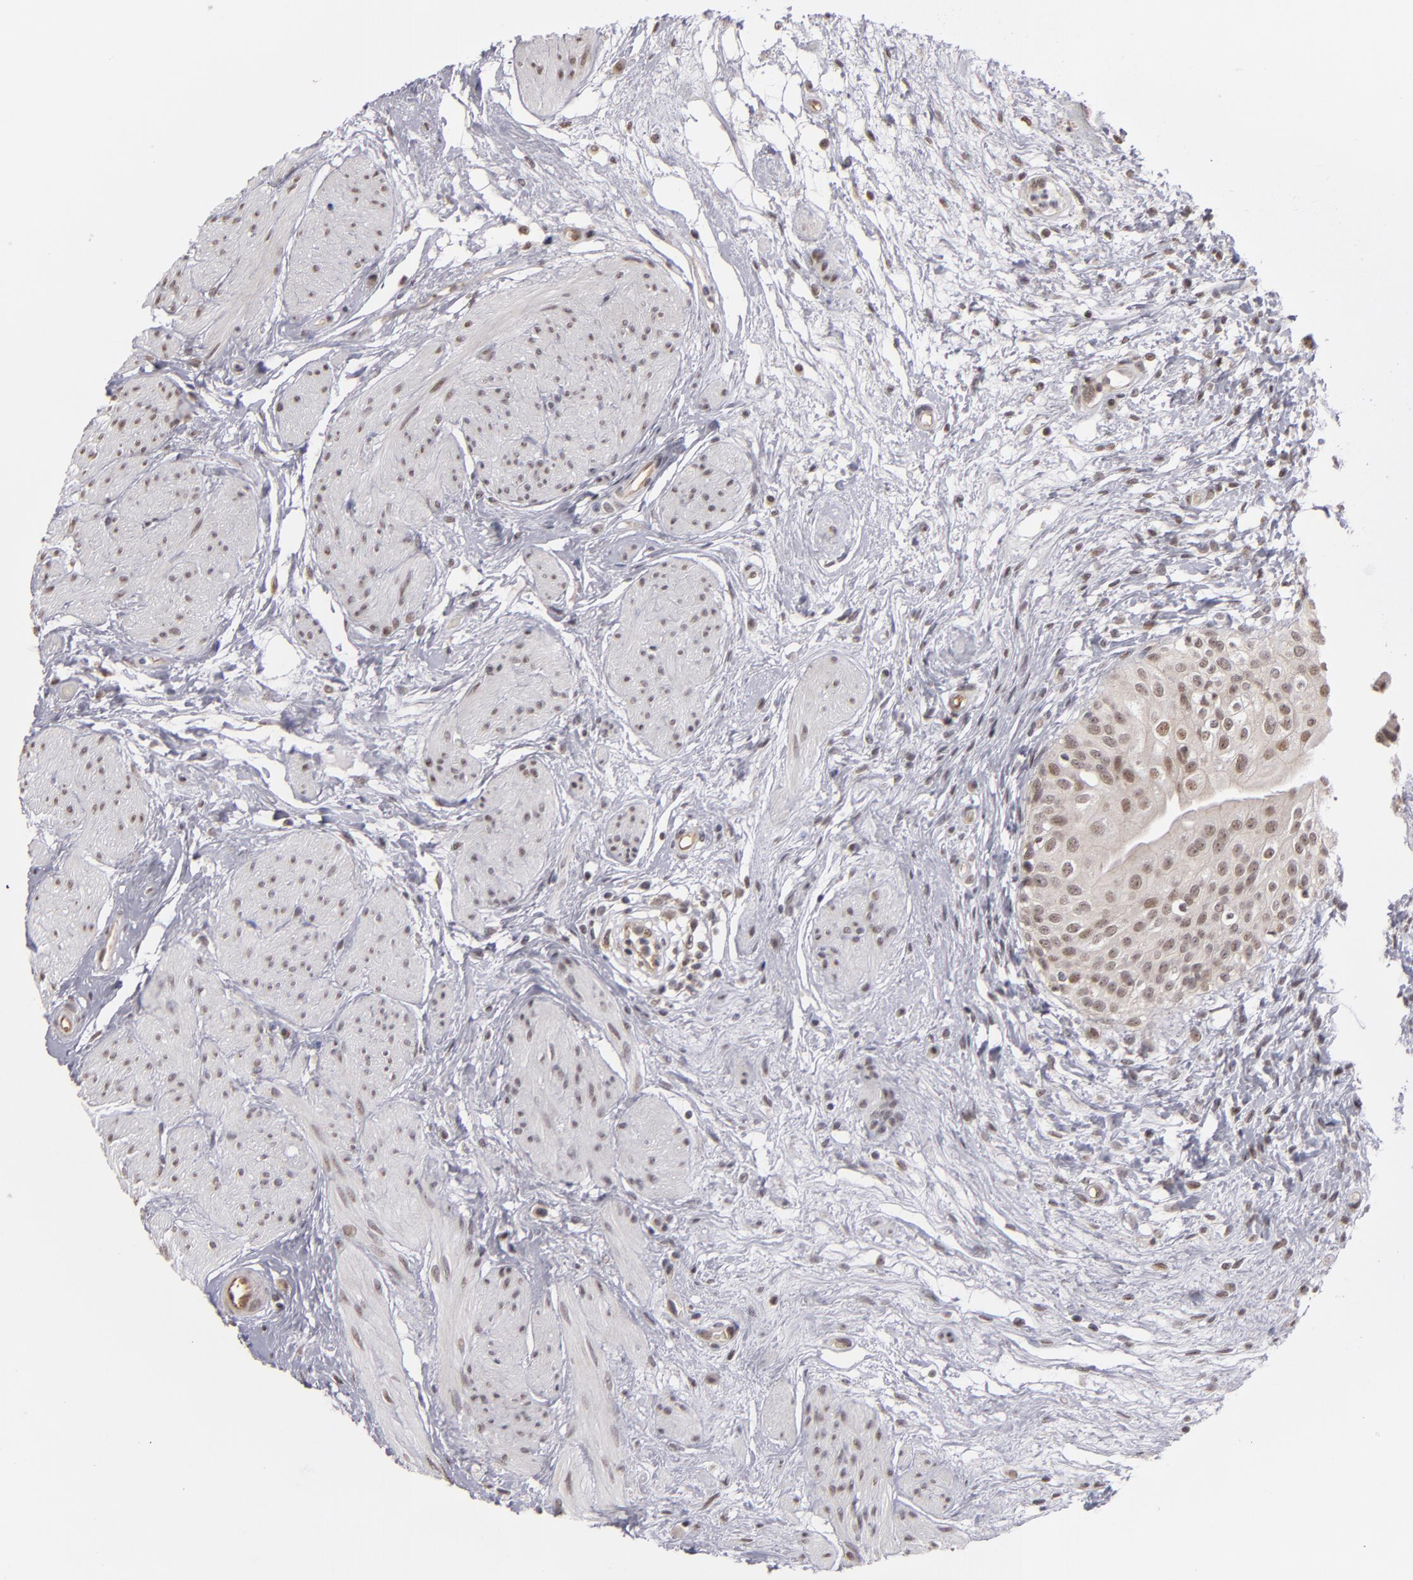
{"staining": {"intensity": "moderate", "quantity": ">75%", "location": "cytoplasmic/membranous,nuclear"}, "tissue": "urinary bladder", "cell_type": "Urothelial cells", "image_type": "normal", "snomed": [{"axis": "morphology", "description": "Normal tissue, NOS"}, {"axis": "topography", "description": "Urinary bladder"}], "caption": "A medium amount of moderate cytoplasmic/membranous,nuclear expression is present in approximately >75% of urothelial cells in normal urinary bladder. Using DAB (brown) and hematoxylin (blue) stains, captured at high magnification using brightfield microscopy.", "gene": "ZNF75A", "patient": {"sex": "female", "age": 55}}